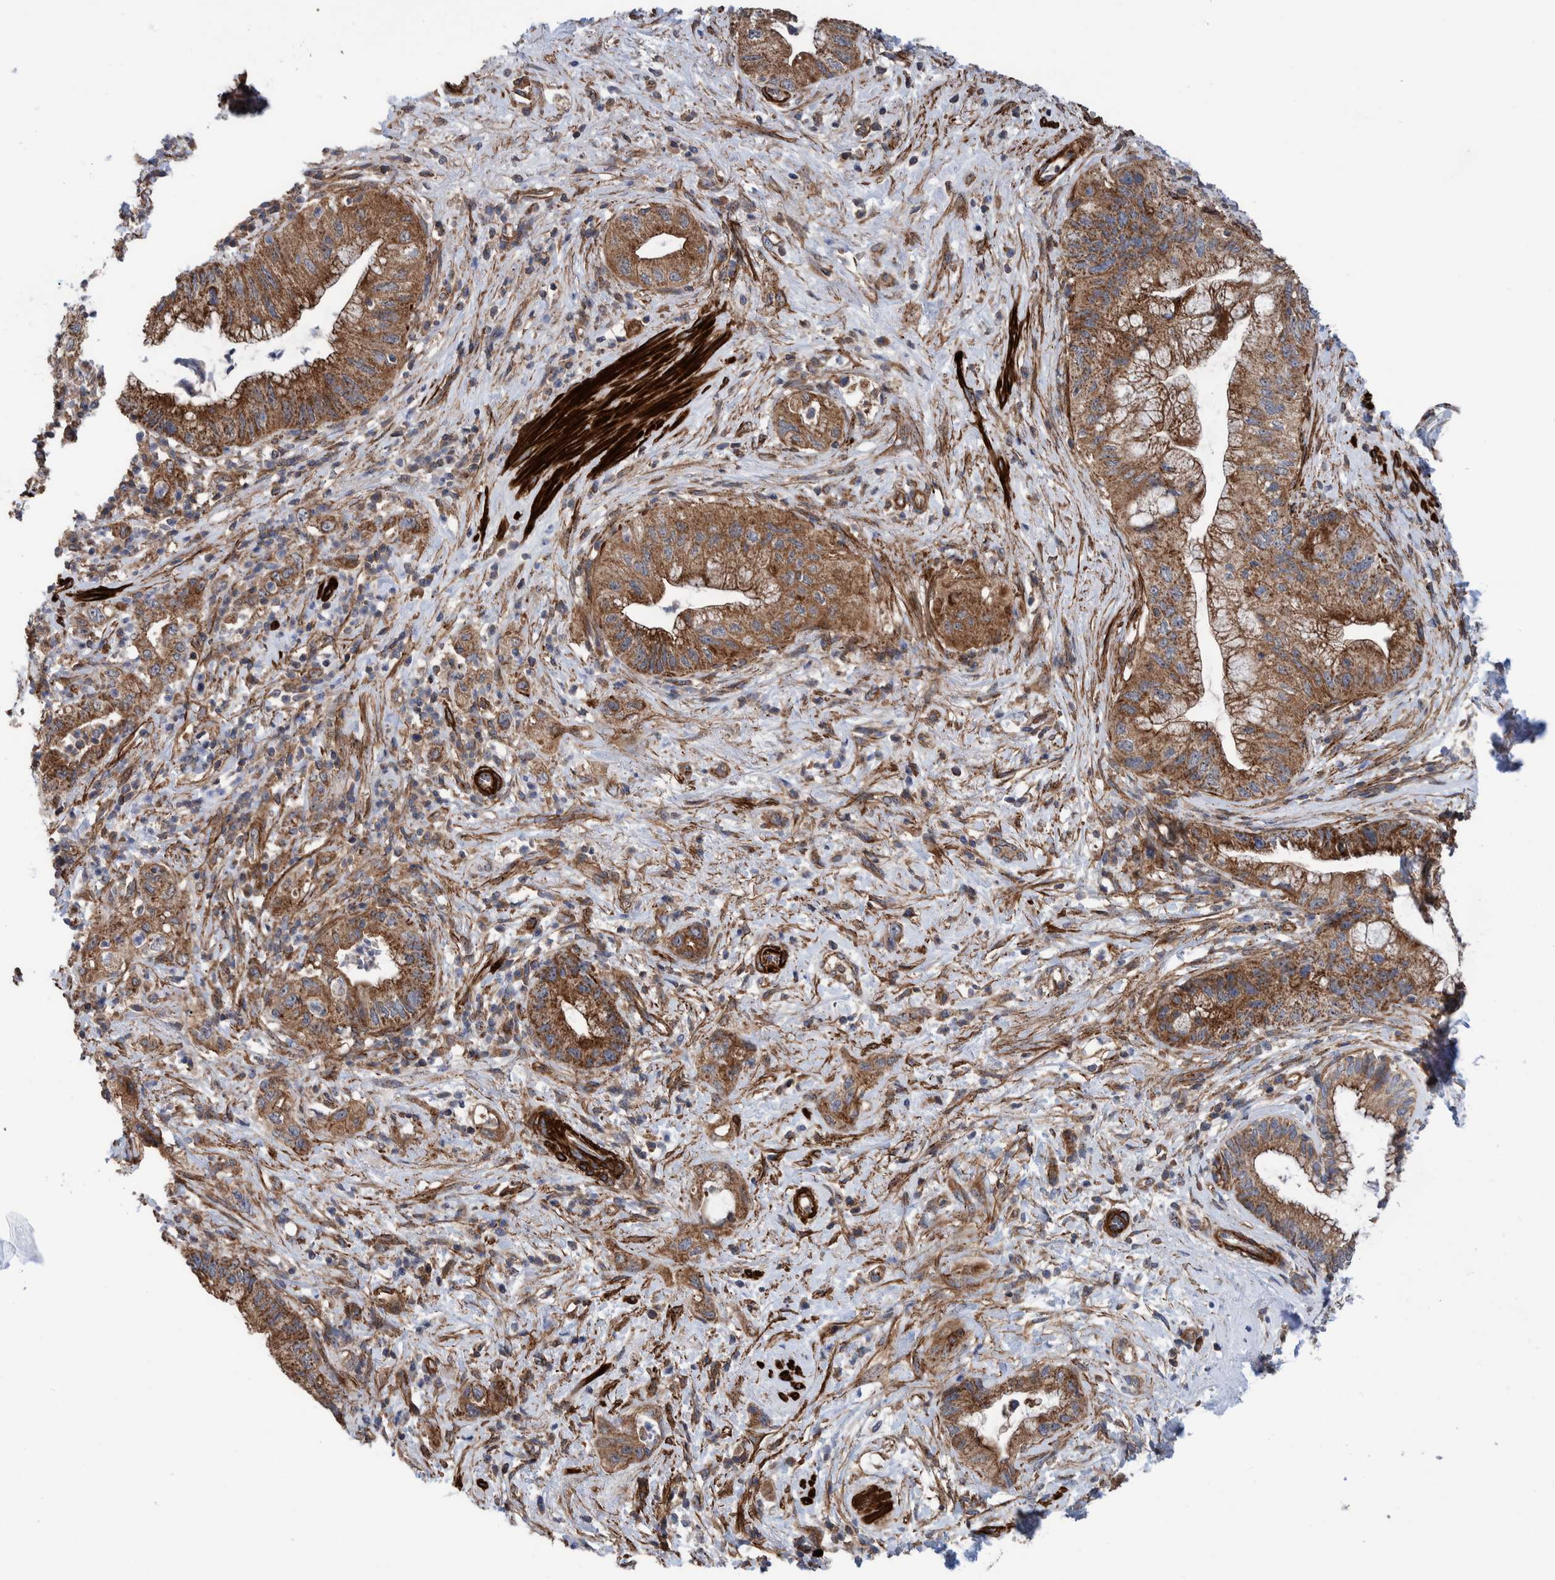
{"staining": {"intensity": "moderate", "quantity": ">75%", "location": "cytoplasmic/membranous"}, "tissue": "pancreatic cancer", "cell_type": "Tumor cells", "image_type": "cancer", "snomed": [{"axis": "morphology", "description": "Adenocarcinoma, NOS"}, {"axis": "topography", "description": "Pancreas"}], "caption": "This image shows immunohistochemistry (IHC) staining of pancreatic cancer (adenocarcinoma), with medium moderate cytoplasmic/membranous staining in approximately >75% of tumor cells.", "gene": "SLC25A10", "patient": {"sex": "female", "age": 73}}